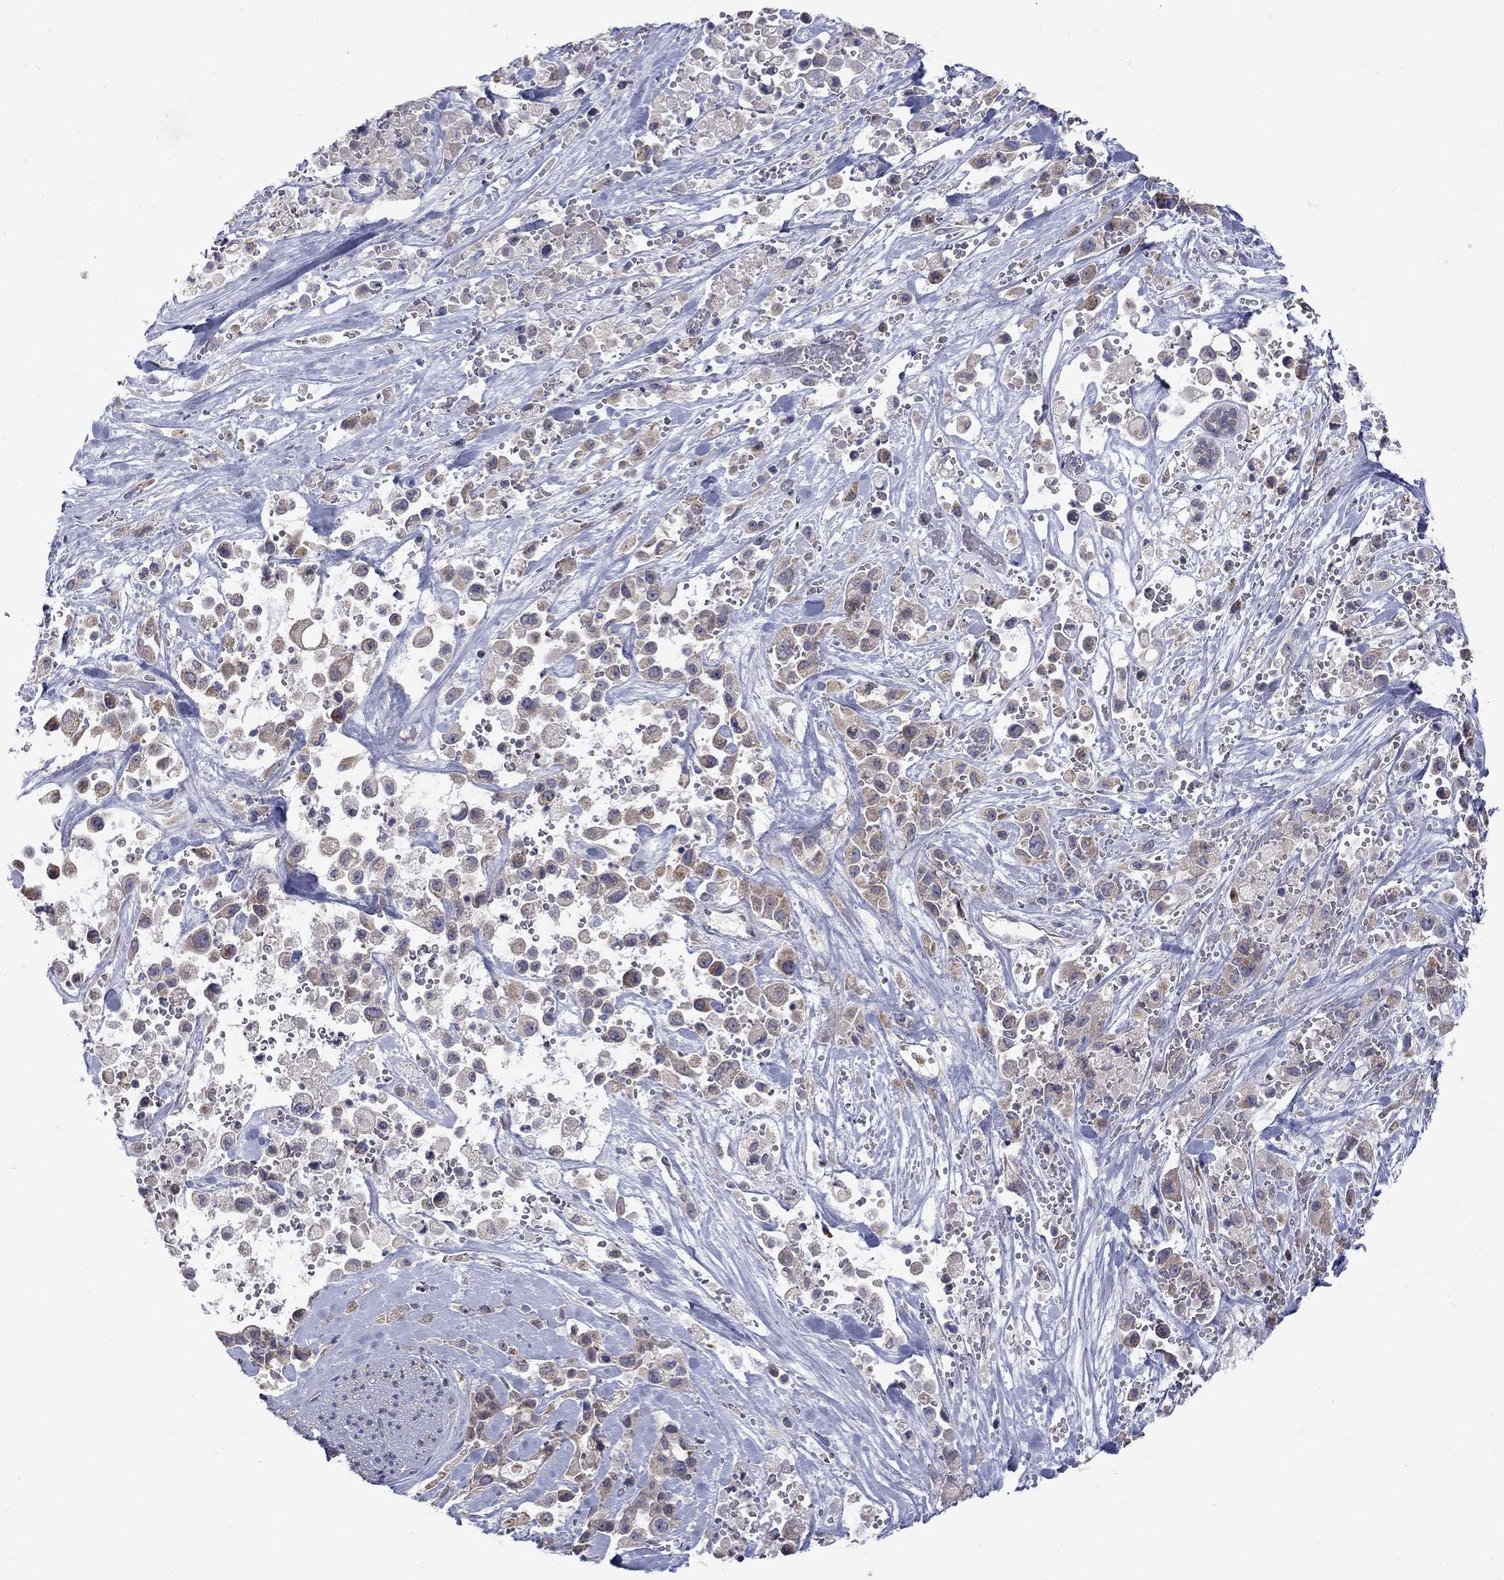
{"staining": {"intensity": "weak", "quantity": "25%-75%", "location": "cytoplasmic/membranous"}, "tissue": "pancreatic cancer", "cell_type": "Tumor cells", "image_type": "cancer", "snomed": [{"axis": "morphology", "description": "Adenocarcinoma, NOS"}, {"axis": "topography", "description": "Pancreas"}], "caption": "A histopathology image of human adenocarcinoma (pancreatic) stained for a protein exhibits weak cytoplasmic/membranous brown staining in tumor cells.", "gene": "SH2B1", "patient": {"sex": "male", "age": 44}}